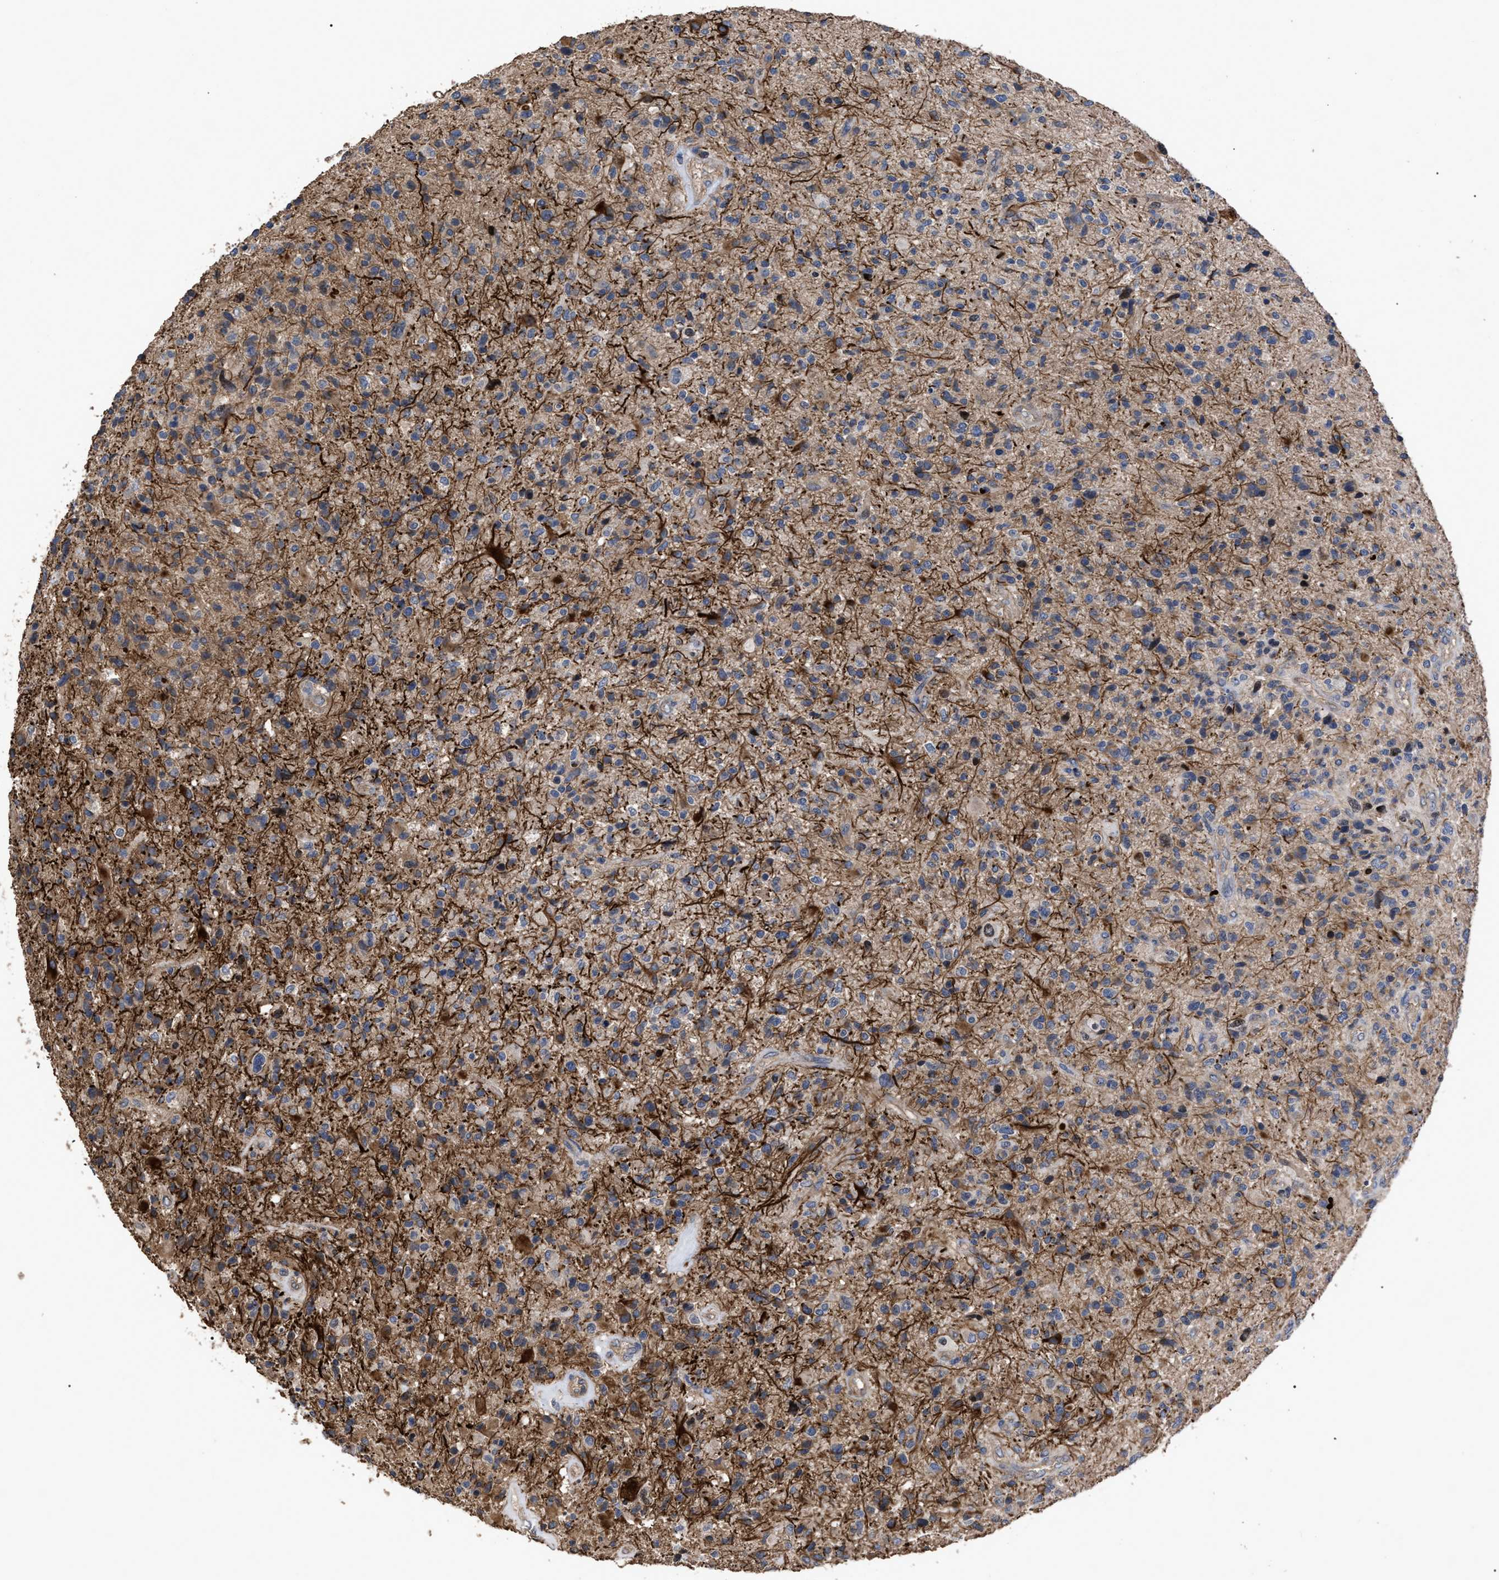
{"staining": {"intensity": "weak", "quantity": "25%-75%", "location": "cytoplasmic/membranous"}, "tissue": "glioma", "cell_type": "Tumor cells", "image_type": "cancer", "snomed": [{"axis": "morphology", "description": "Glioma, malignant, High grade"}, {"axis": "topography", "description": "Brain"}], "caption": "Immunohistochemical staining of malignant glioma (high-grade) reveals weak cytoplasmic/membranous protein positivity in approximately 25%-75% of tumor cells.", "gene": "BTN2A1", "patient": {"sex": "male", "age": 72}}